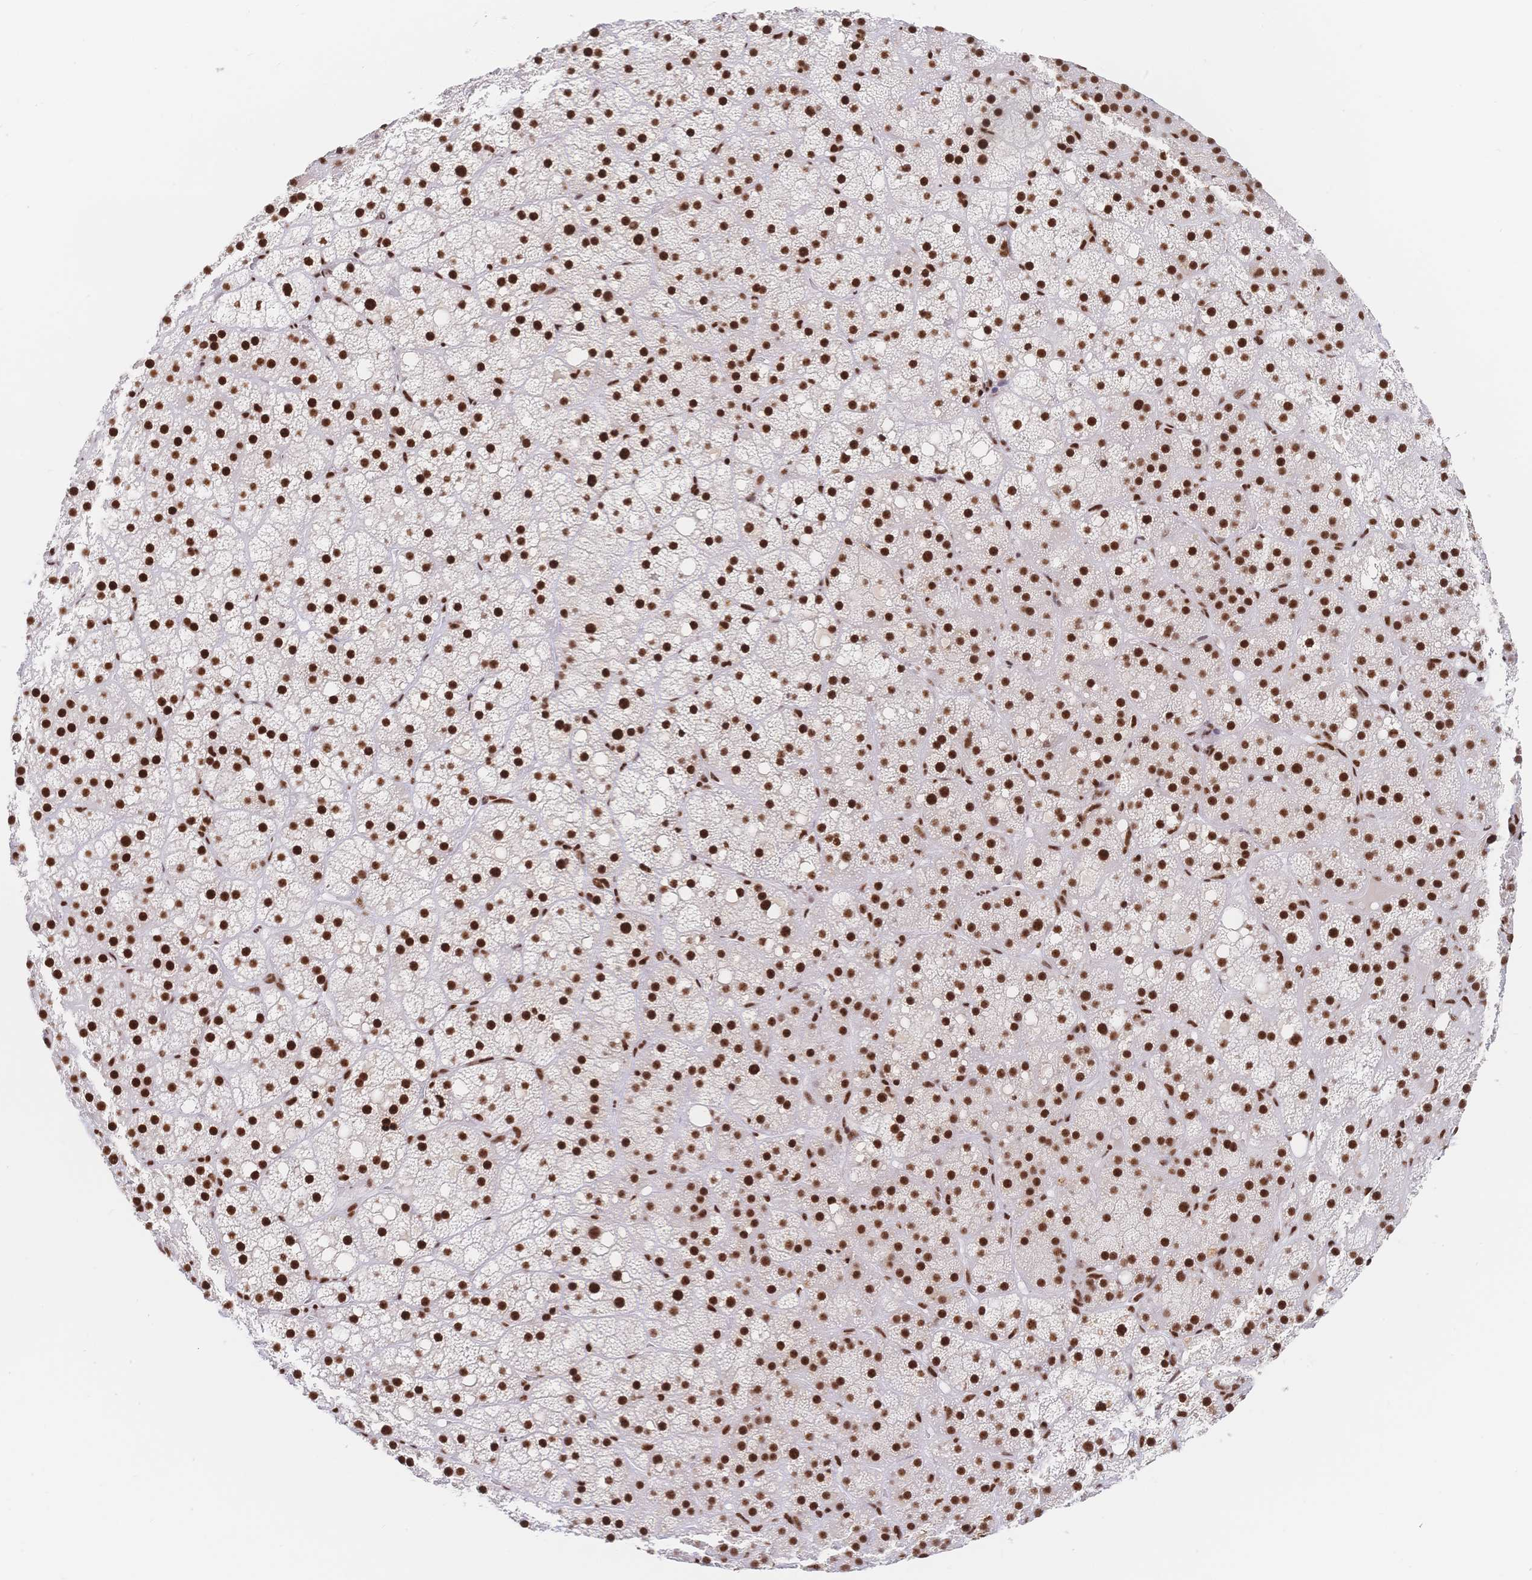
{"staining": {"intensity": "strong", "quantity": ">75%", "location": "nuclear"}, "tissue": "adrenal gland", "cell_type": "Glandular cells", "image_type": "normal", "snomed": [{"axis": "morphology", "description": "Normal tissue, NOS"}, {"axis": "topography", "description": "Adrenal gland"}], "caption": "Immunohistochemistry photomicrograph of benign adrenal gland: human adrenal gland stained using IHC shows high levels of strong protein expression localized specifically in the nuclear of glandular cells, appearing as a nuclear brown color.", "gene": "SRSF1", "patient": {"sex": "male", "age": 53}}